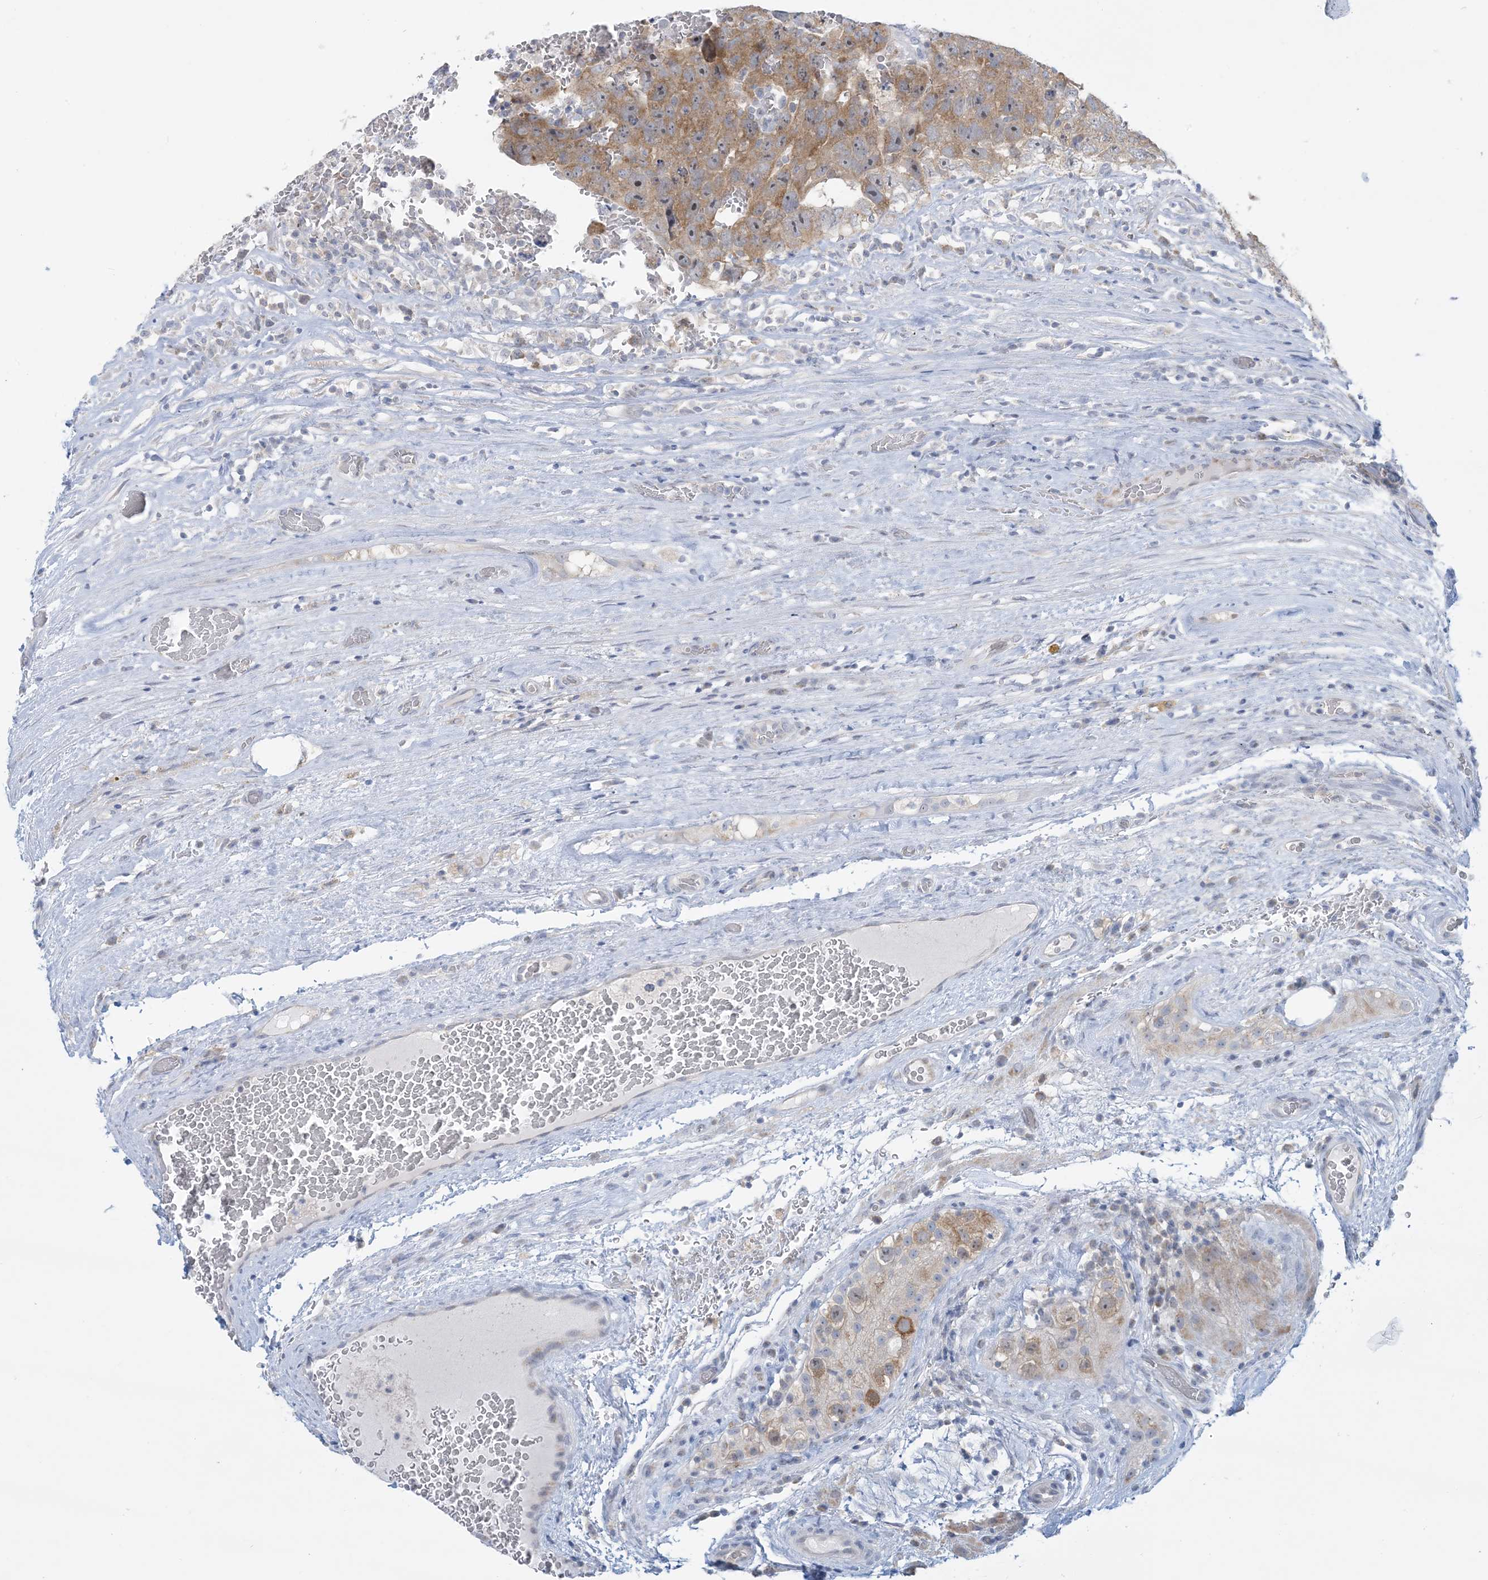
{"staining": {"intensity": "moderate", "quantity": ">75%", "location": "cytoplasmic/membranous"}, "tissue": "testis cancer", "cell_type": "Tumor cells", "image_type": "cancer", "snomed": [{"axis": "morphology", "description": "Carcinoma, Embryonal, NOS"}, {"axis": "topography", "description": "Testis"}], "caption": "Tumor cells show medium levels of moderate cytoplasmic/membranous staining in approximately >75% of cells in testis cancer (embryonal carcinoma).", "gene": "MRPS18A", "patient": {"sex": "male", "age": 26}}